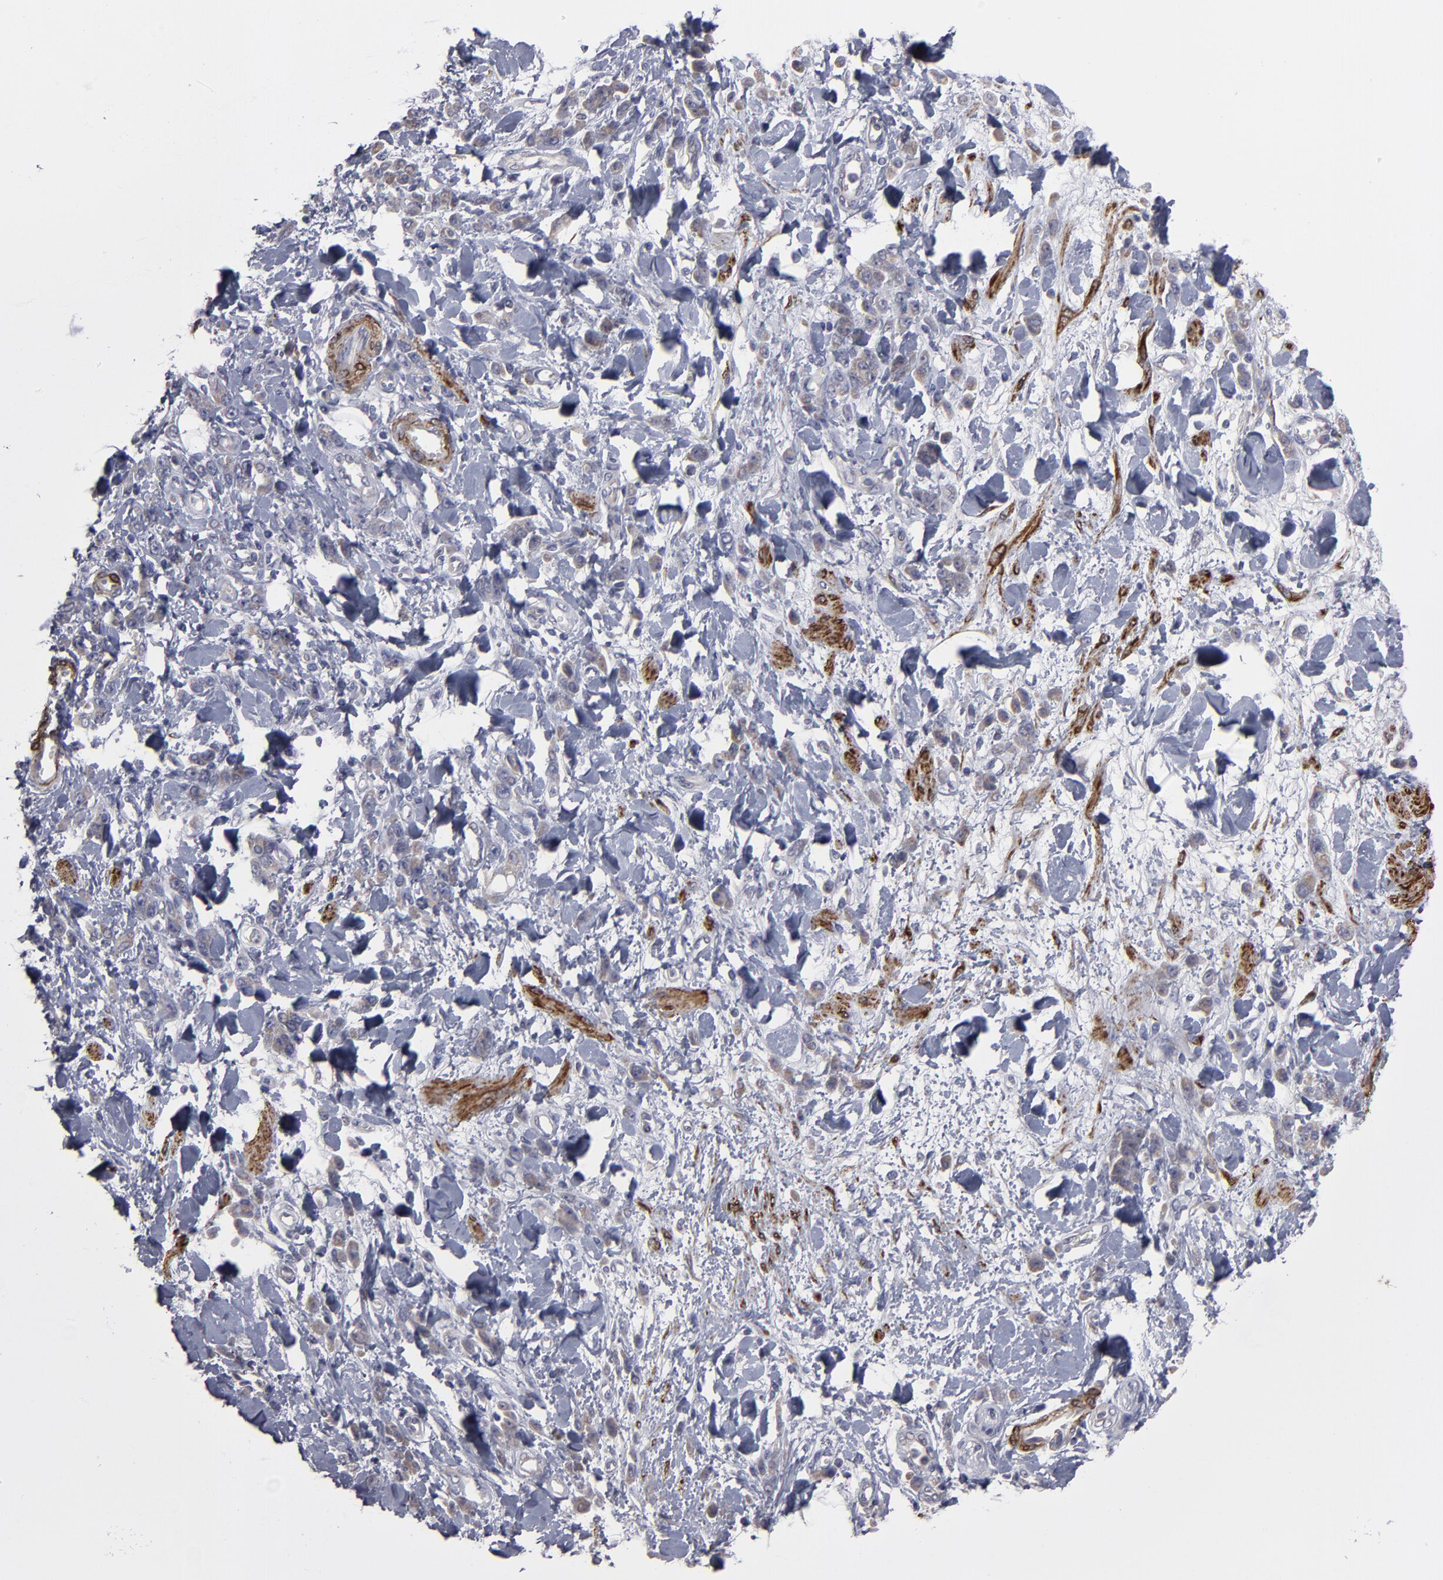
{"staining": {"intensity": "weak", "quantity": ">75%", "location": "cytoplasmic/membranous"}, "tissue": "stomach cancer", "cell_type": "Tumor cells", "image_type": "cancer", "snomed": [{"axis": "morphology", "description": "Normal tissue, NOS"}, {"axis": "morphology", "description": "Adenocarcinoma, NOS"}, {"axis": "topography", "description": "Stomach"}], "caption": "IHC of human stomach cancer shows low levels of weak cytoplasmic/membranous expression in approximately >75% of tumor cells.", "gene": "SLMAP", "patient": {"sex": "male", "age": 82}}